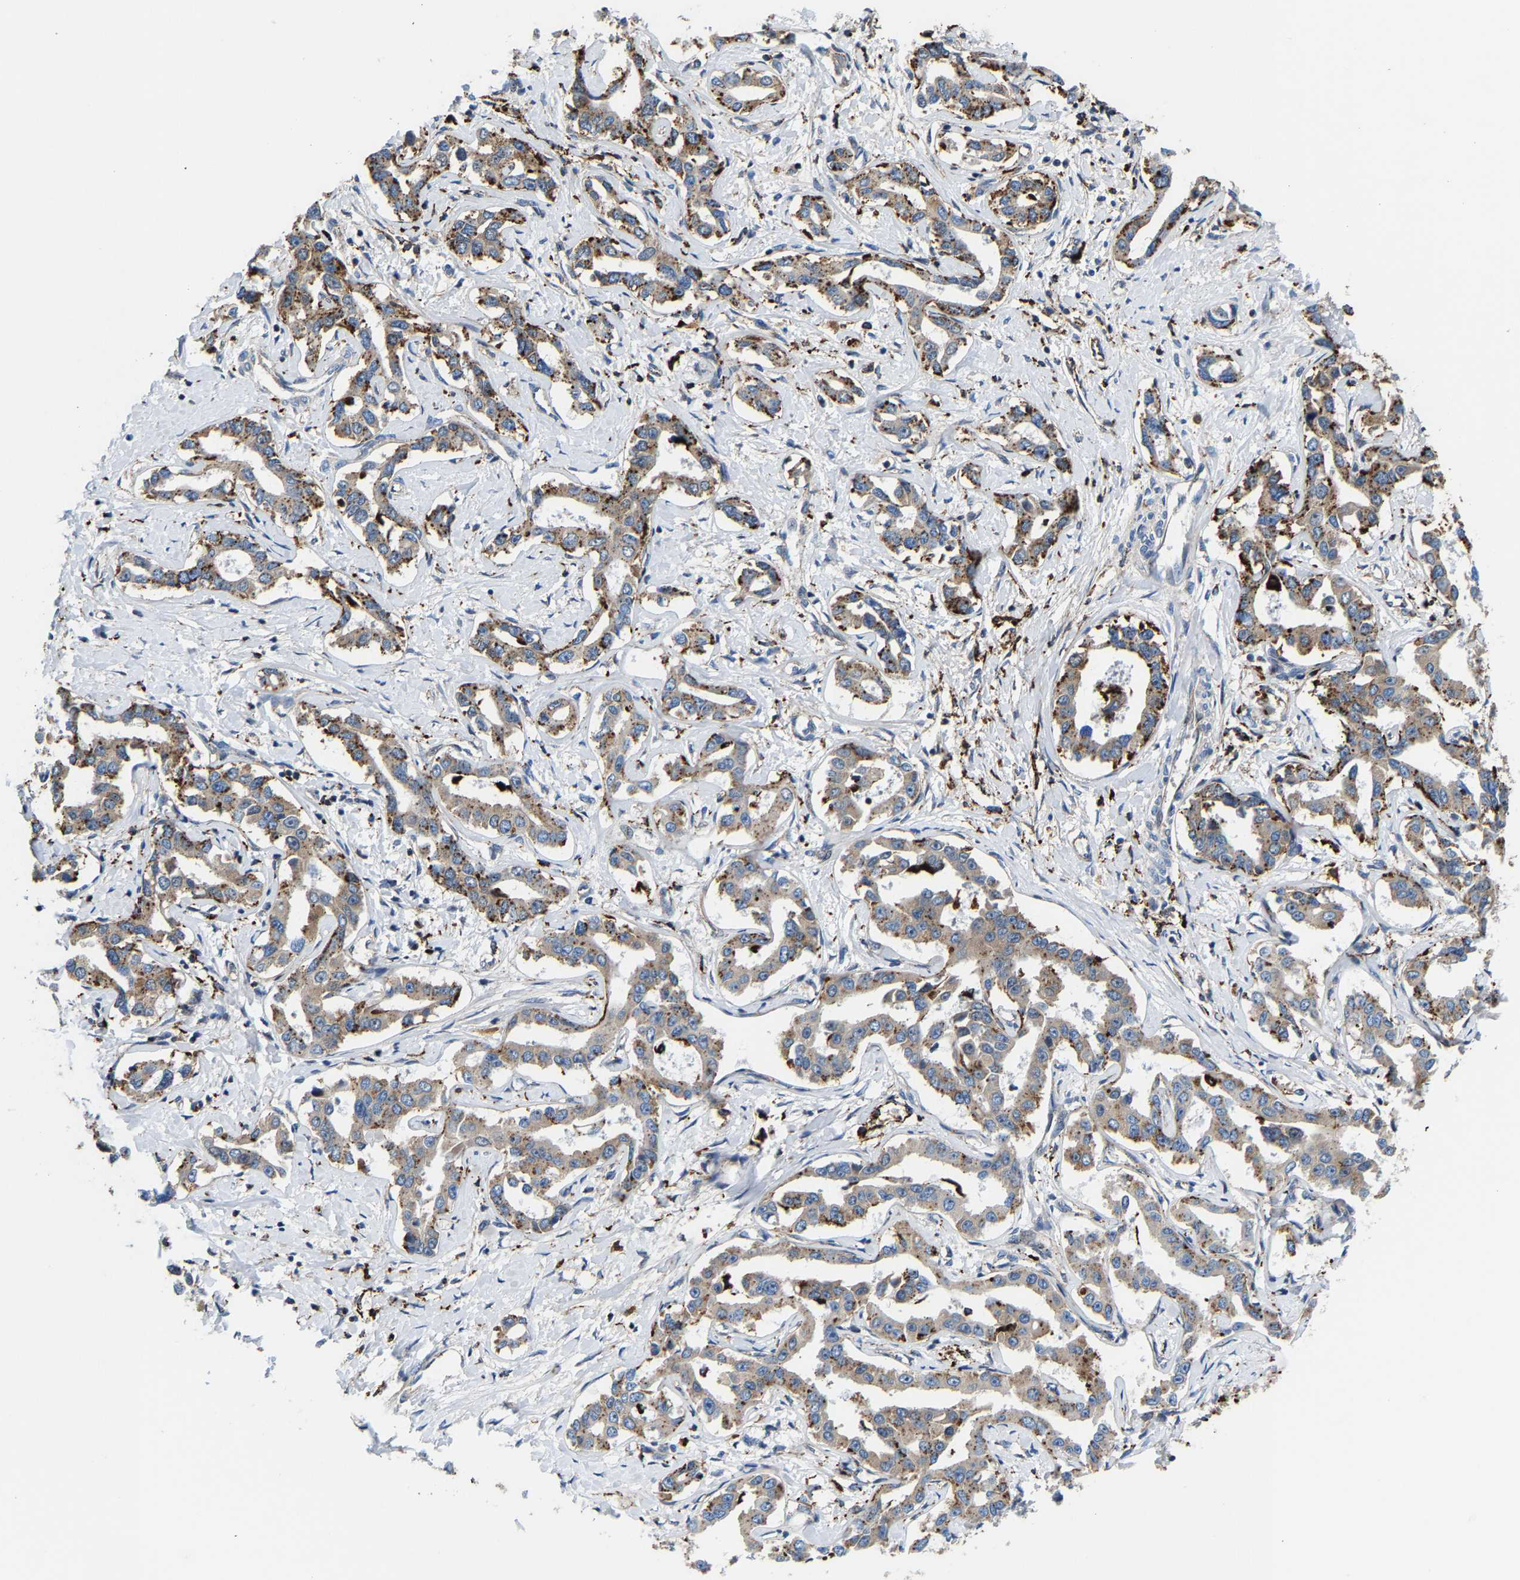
{"staining": {"intensity": "moderate", "quantity": ">75%", "location": "cytoplasmic/membranous"}, "tissue": "liver cancer", "cell_type": "Tumor cells", "image_type": "cancer", "snomed": [{"axis": "morphology", "description": "Cholangiocarcinoma"}, {"axis": "topography", "description": "Liver"}], "caption": "Immunohistochemistry (IHC) photomicrograph of neoplastic tissue: cholangiocarcinoma (liver) stained using immunohistochemistry demonstrates medium levels of moderate protein expression localized specifically in the cytoplasmic/membranous of tumor cells, appearing as a cytoplasmic/membranous brown color.", "gene": "DPP7", "patient": {"sex": "male", "age": 59}}